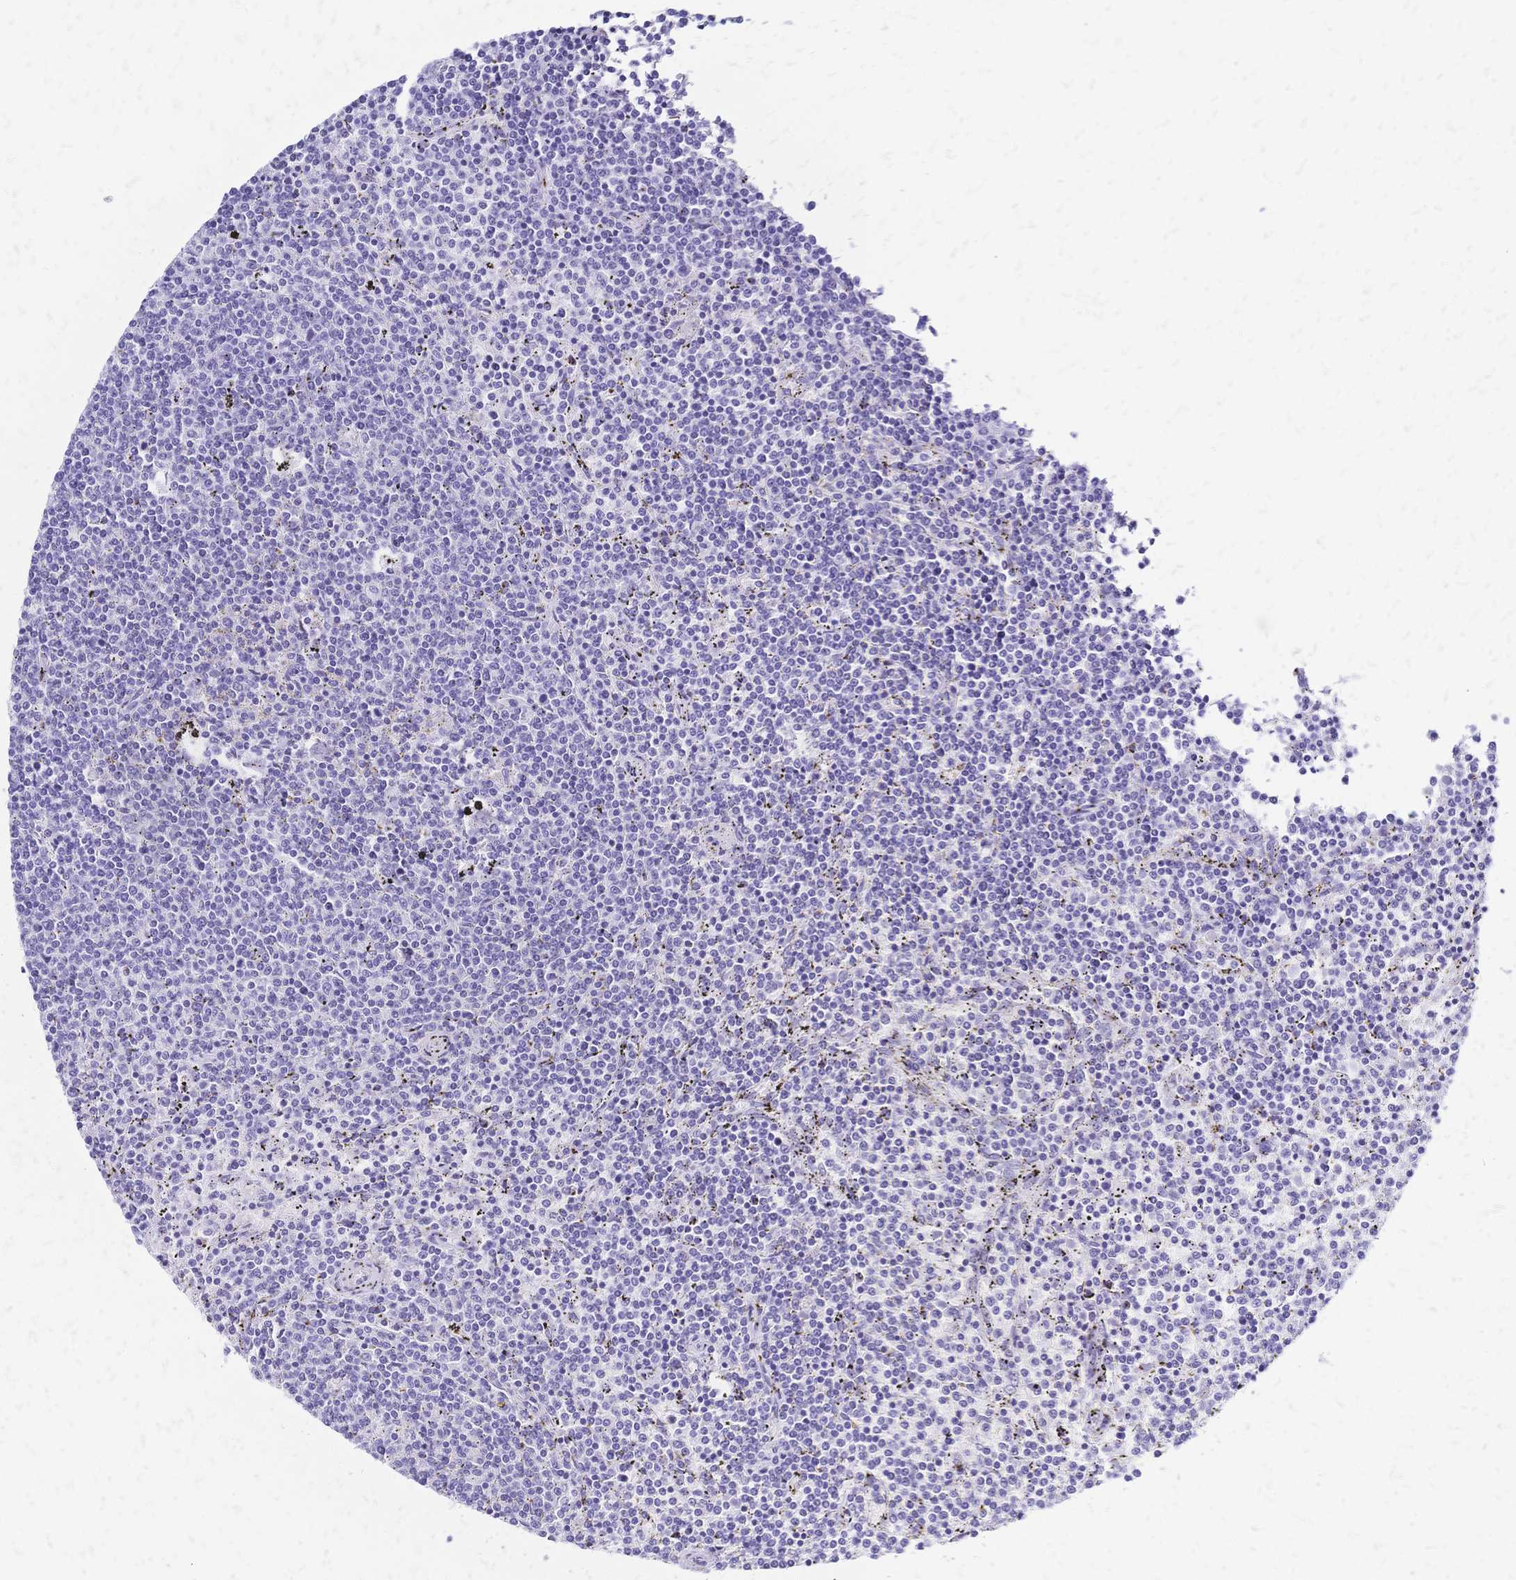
{"staining": {"intensity": "negative", "quantity": "none", "location": "none"}, "tissue": "lymphoma", "cell_type": "Tumor cells", "image_type": "cancer", "snomed": [{"axis": "morphology", "description": "Malignant lymphoma, non-Hodgkin's type, Low grade"}, {"axis": "topography", "description": "Spleen"}], "caption": "The image shows no staining of tumor cells in lymphoma.", "gene": "FA2H", "patient": {"sex": "female", "age": 50}}